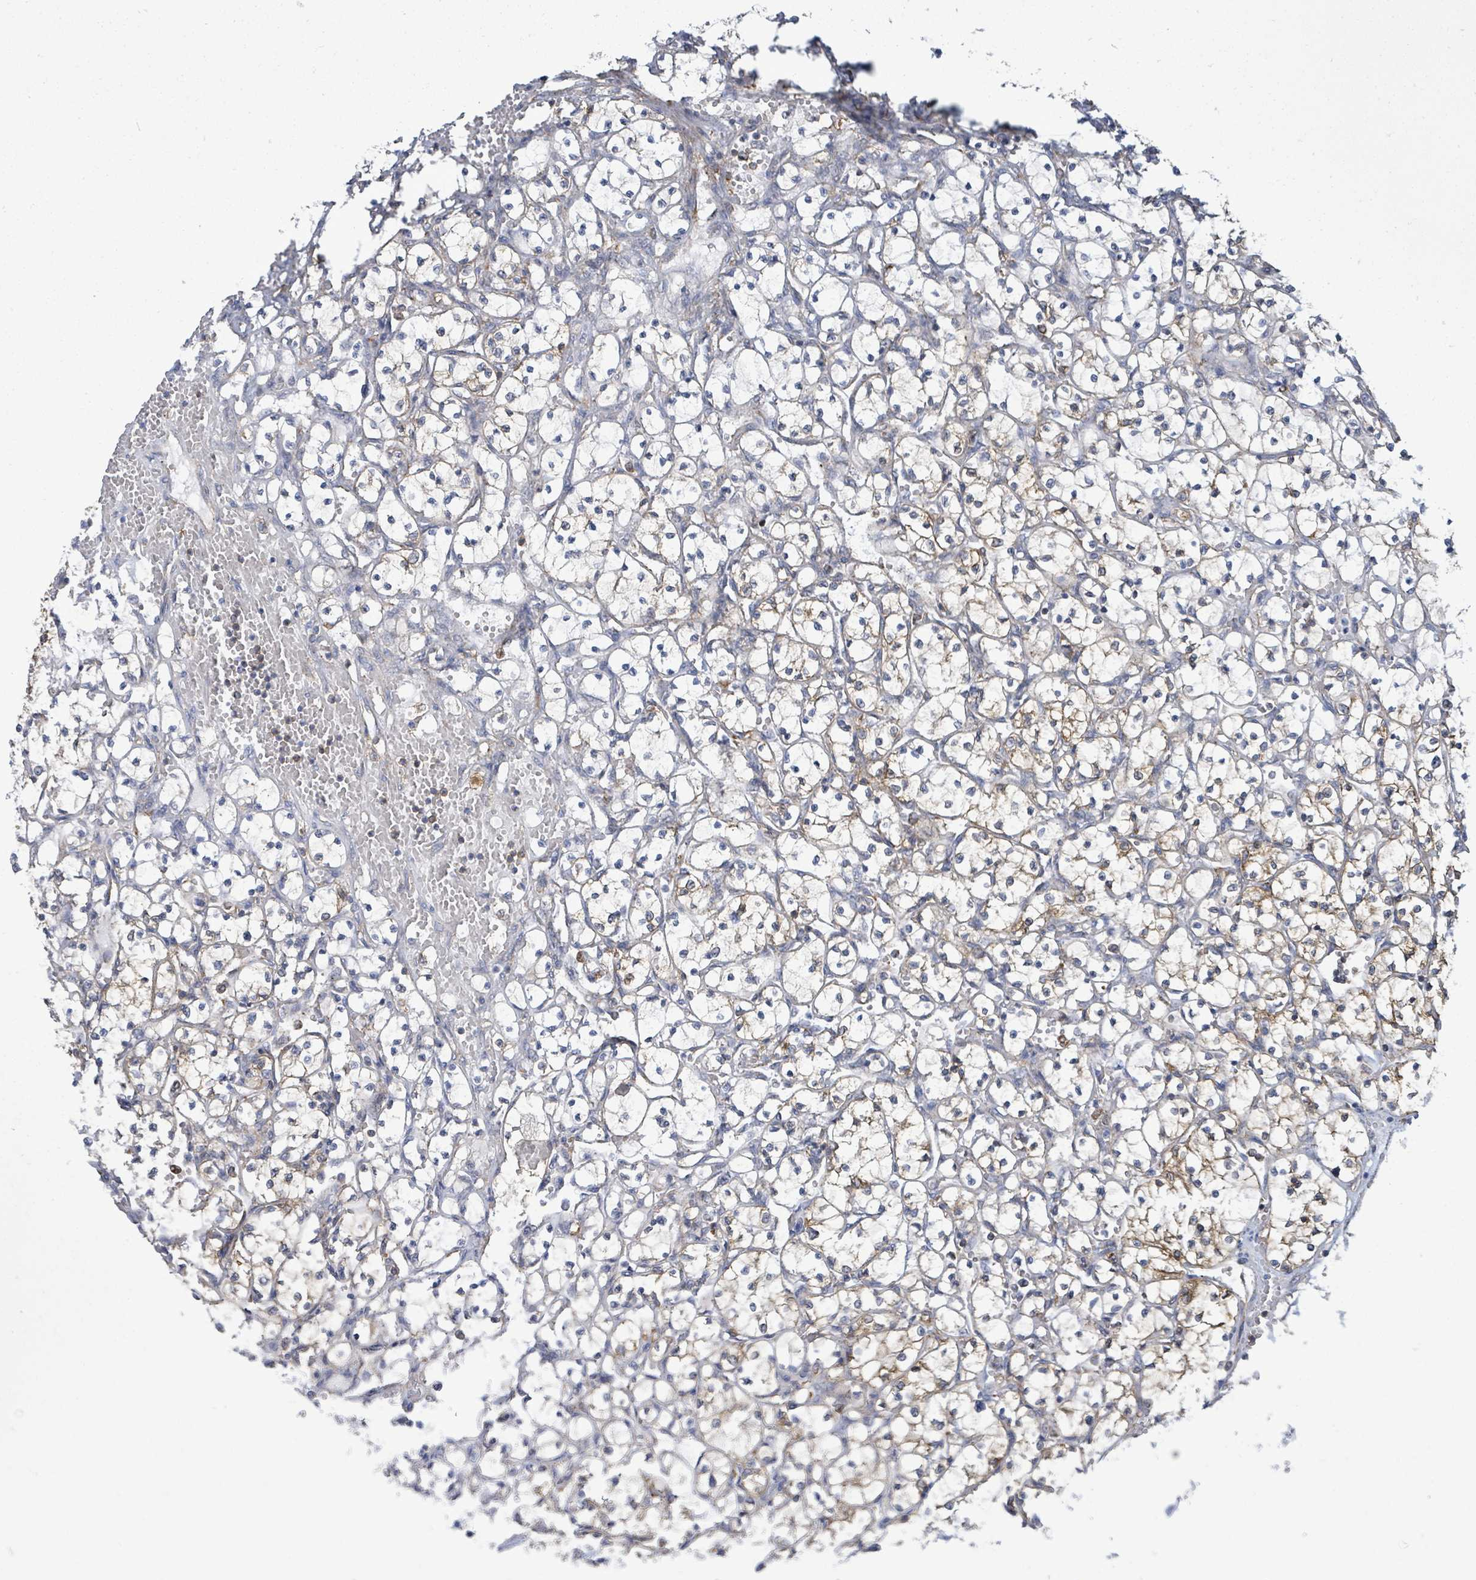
{"staining": {"intensity": "moderate", "quantity": "<25%", "location": "cytoplasmic/membranous"}, "tissue": "renal cancer", "cell_type": "Tumor cells", "image_type": "cancer", "snomed": [{"axis": "morphology", "description": "Adenocarcinoma, NOS"}, {"axis": "topography", "description": "Kidney"}], "caption": "DAB immunohistochemical staining of adenocarcinoma (renal) exhibits moderate cytoplasmic/membranous protein staining in about <25% of tumor cells. Nuclei are stained in blue.", "gene": "EGFL7", "patient": {"sex": "female", "age": 69}}